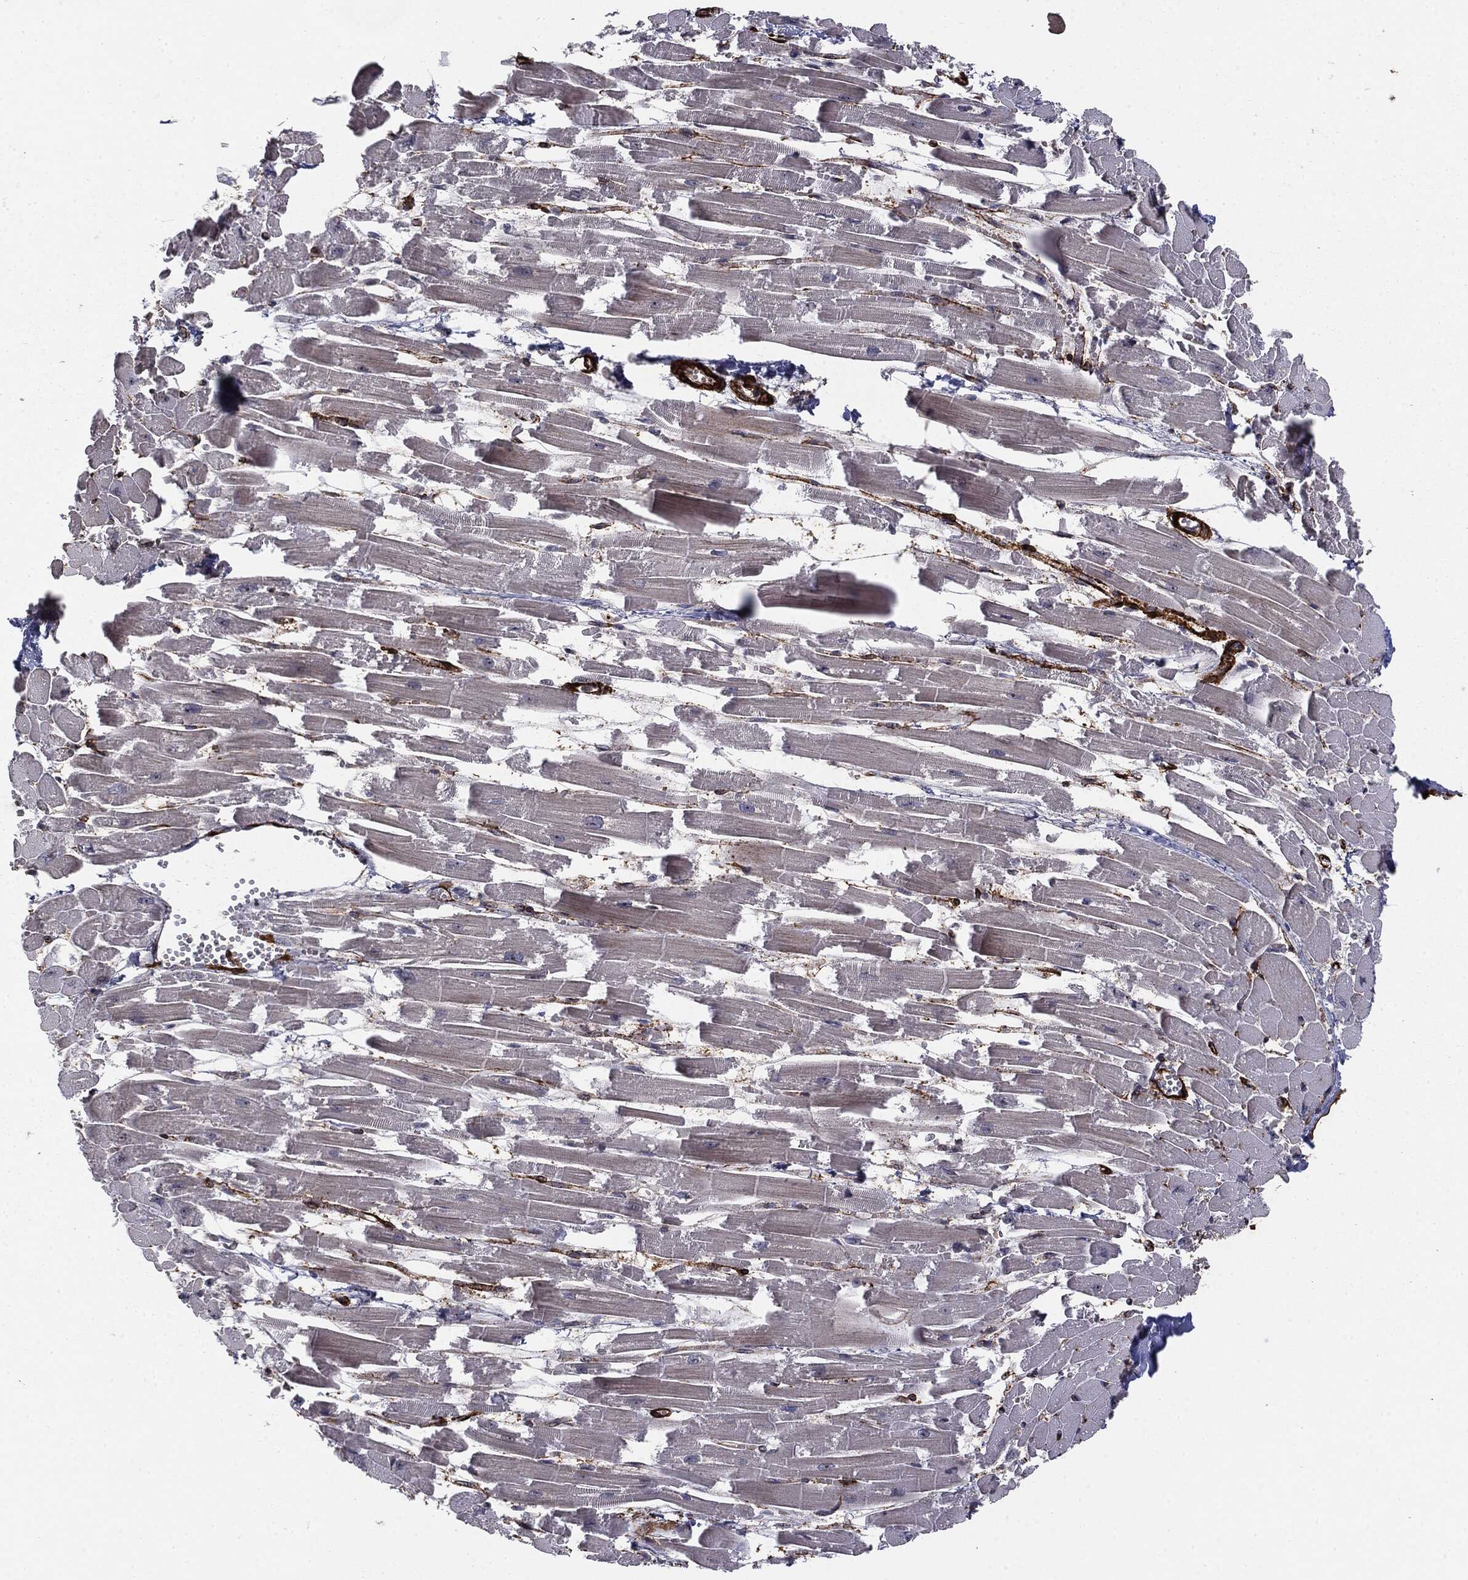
{"staining": {"intensity": "moderate", "quantity": "25%-75%", "location": "cytoplasmic/membranous"}, "tissue": "heart muscle", "cell_type": "Cardiomyocytes", "image_type": "normal", "snomed": [{"axis": "morphology", "description": "Normal tissue, NOS"}, {"axis": "topography", "description": "Heart"}], "caption": "Immunohistochemistry (IHC) (DAB (3,3'-diaminobenzidine)) staining of unremarkable human heart muscle shows moderate cytoplasmic/membranous protein expression in approximately 25%-75% of cardiomyocytes. (DAB IHC, brown staining for protein, blue staining for nuclei).", "gene": "PTEN", "patient": {"sex": "female", "age": 52}}